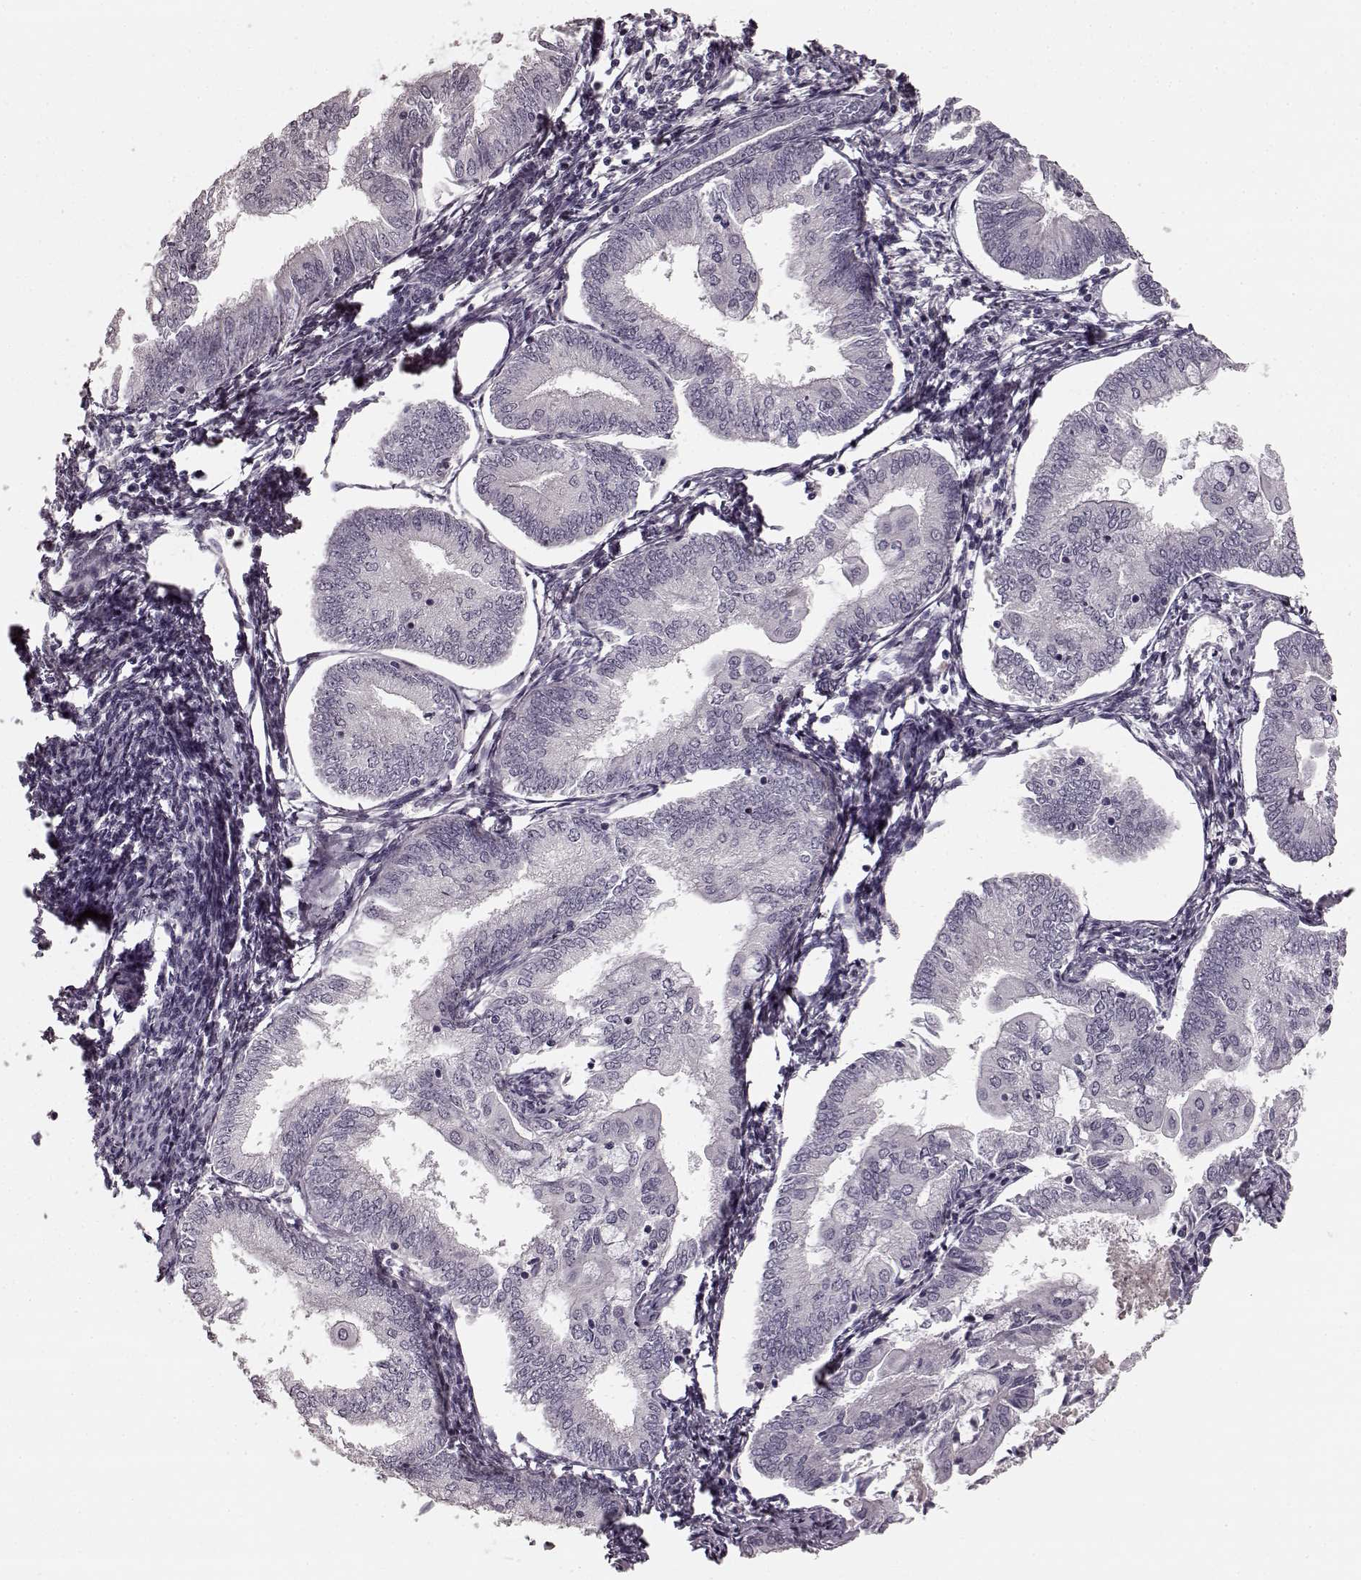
{"staining": {"intensity": "negative", "quantity": "none", "location": "none"}, "tissue": "endometrial cancer", "cell_type": "Tumor cells", "image_type": "cancer", "snomed": [{"axis": "morphology", "description": "Adenocarcinoma, NOS"}, {"axis": "topography", "description": "Endometrium"}], "caption": "DAB immunohistochemical staining of endometrial cancer demonstrates no significant expression in tumor cells.", "gene": "PRKCE", "patient": {"sex": "female", "age": 55}}